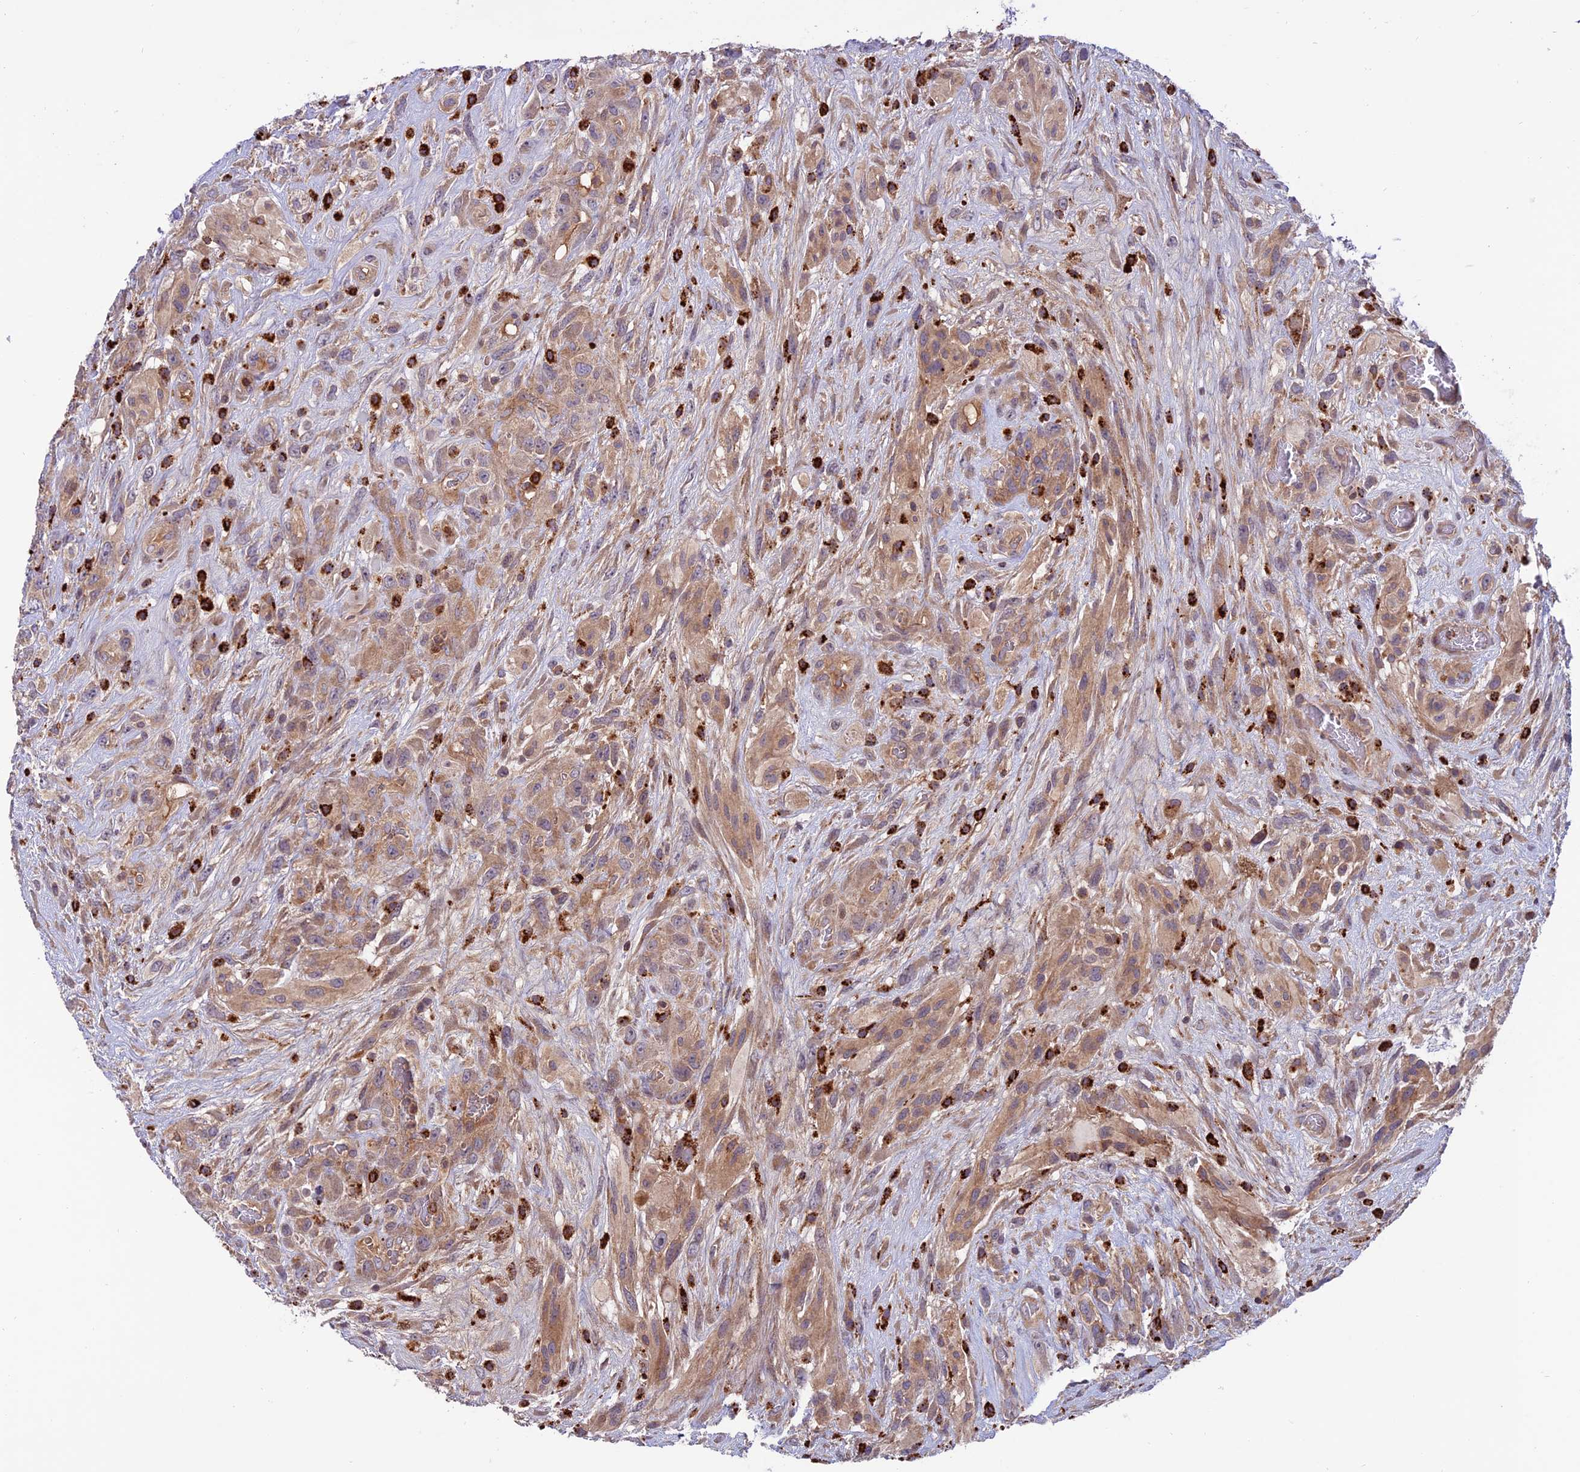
{"staining": {"intensity": "weak", "quantity": ">75%", "location": "cytoplasmic/membranous"}, "tissue": "glioma", "cell_type": "Tumor cells", "image_type": "cancer", "snomed": [{"axis": "morphology", "description": "Glioma, malignant, High grade"}, {"axis": "topography", "description": "Brain"}], "caption": "Protein staining of malignant high-grade glioma tissue shows weak cytoplasmic/membranous staining in about >75% of tumor cells. (Stains: DAB in brown, nuclei in blue, Microscopy: brightfield microscopy at high magnification).", "gene": "ARHGEF18", "patient": {"sex": "male", "age": 61}}